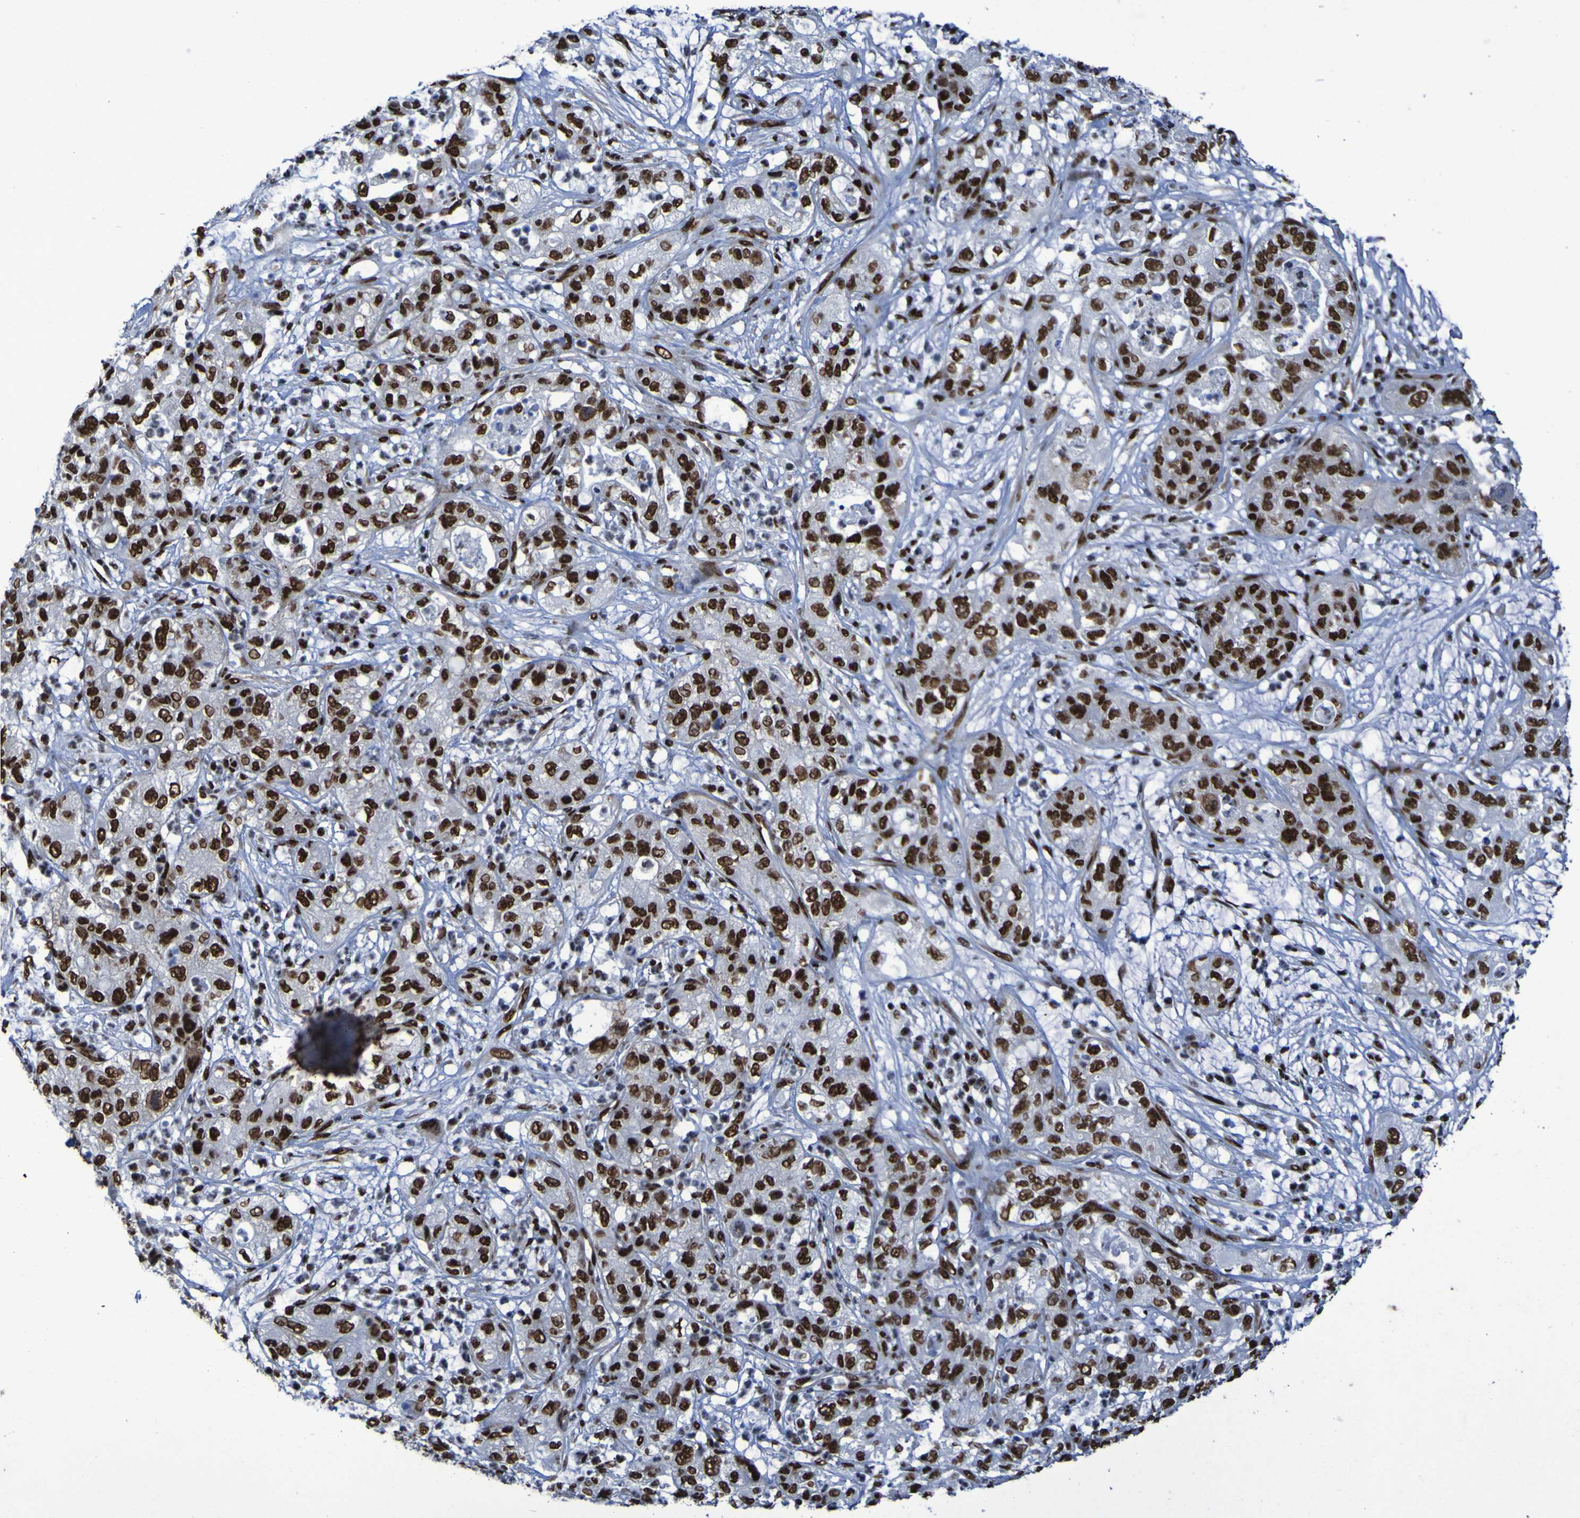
{"staining": {"intensity": "strong", "quantity": ">75%", "location": "nuclear"}, "tissue": "pancreatic cancer", "cell_type": "Tumor cells", "image_type": "cancer", "snomed": [{"axis": "morphology", "description": "Adenocarcinoma, NOS"}, {"axis": "topography", "description": "Pancreas"}], "caption": "About >75% of tumor cells in adenocarcinoma (pancreatic) show strong nuclear protein staining as visualized by brown immunohistochemical staining.", "gene": "HNRNPR", "patient": {"sex": "female", "age": 78}}